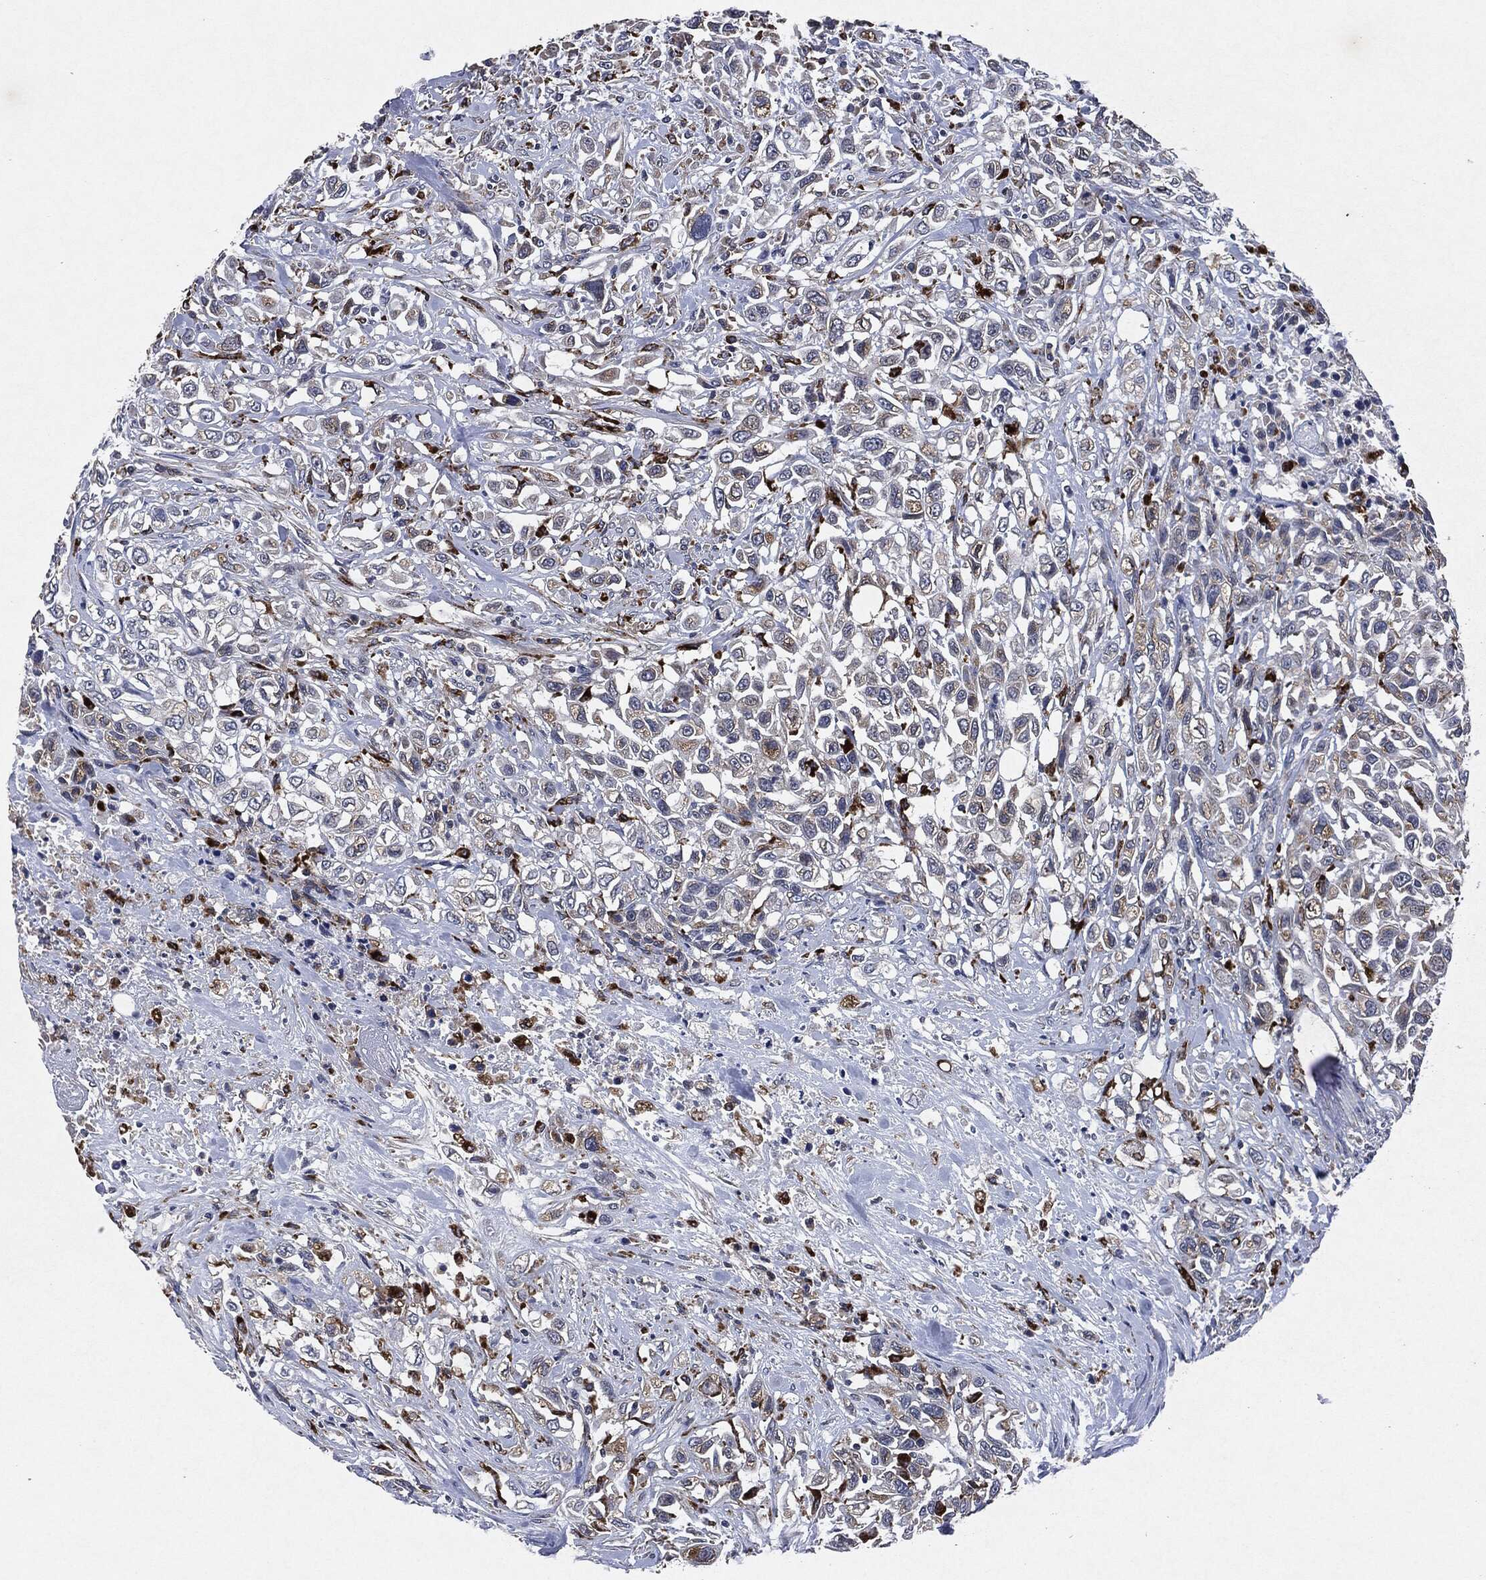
{"staining": {"intensity": "weak", "quantity": "<25%", "location": "cytoplasmic/membranous"}, "tissue": "urothelial cancer", "cell_type": "Tumor cells", "image_type": "cancer", "snomed": [{"axis": "morphology", "description": "Urothelial carcinoma, High grade"}, {"axis": "topography", "description": "Urinary bladder"}], "caption": "A histopathology image of high-grade urothelial carcinoma stained for a protein exhibits no brown staining in tumor cells.", "gene": "SLC31A2", "patient": {"sex": "female", "age": 56}}